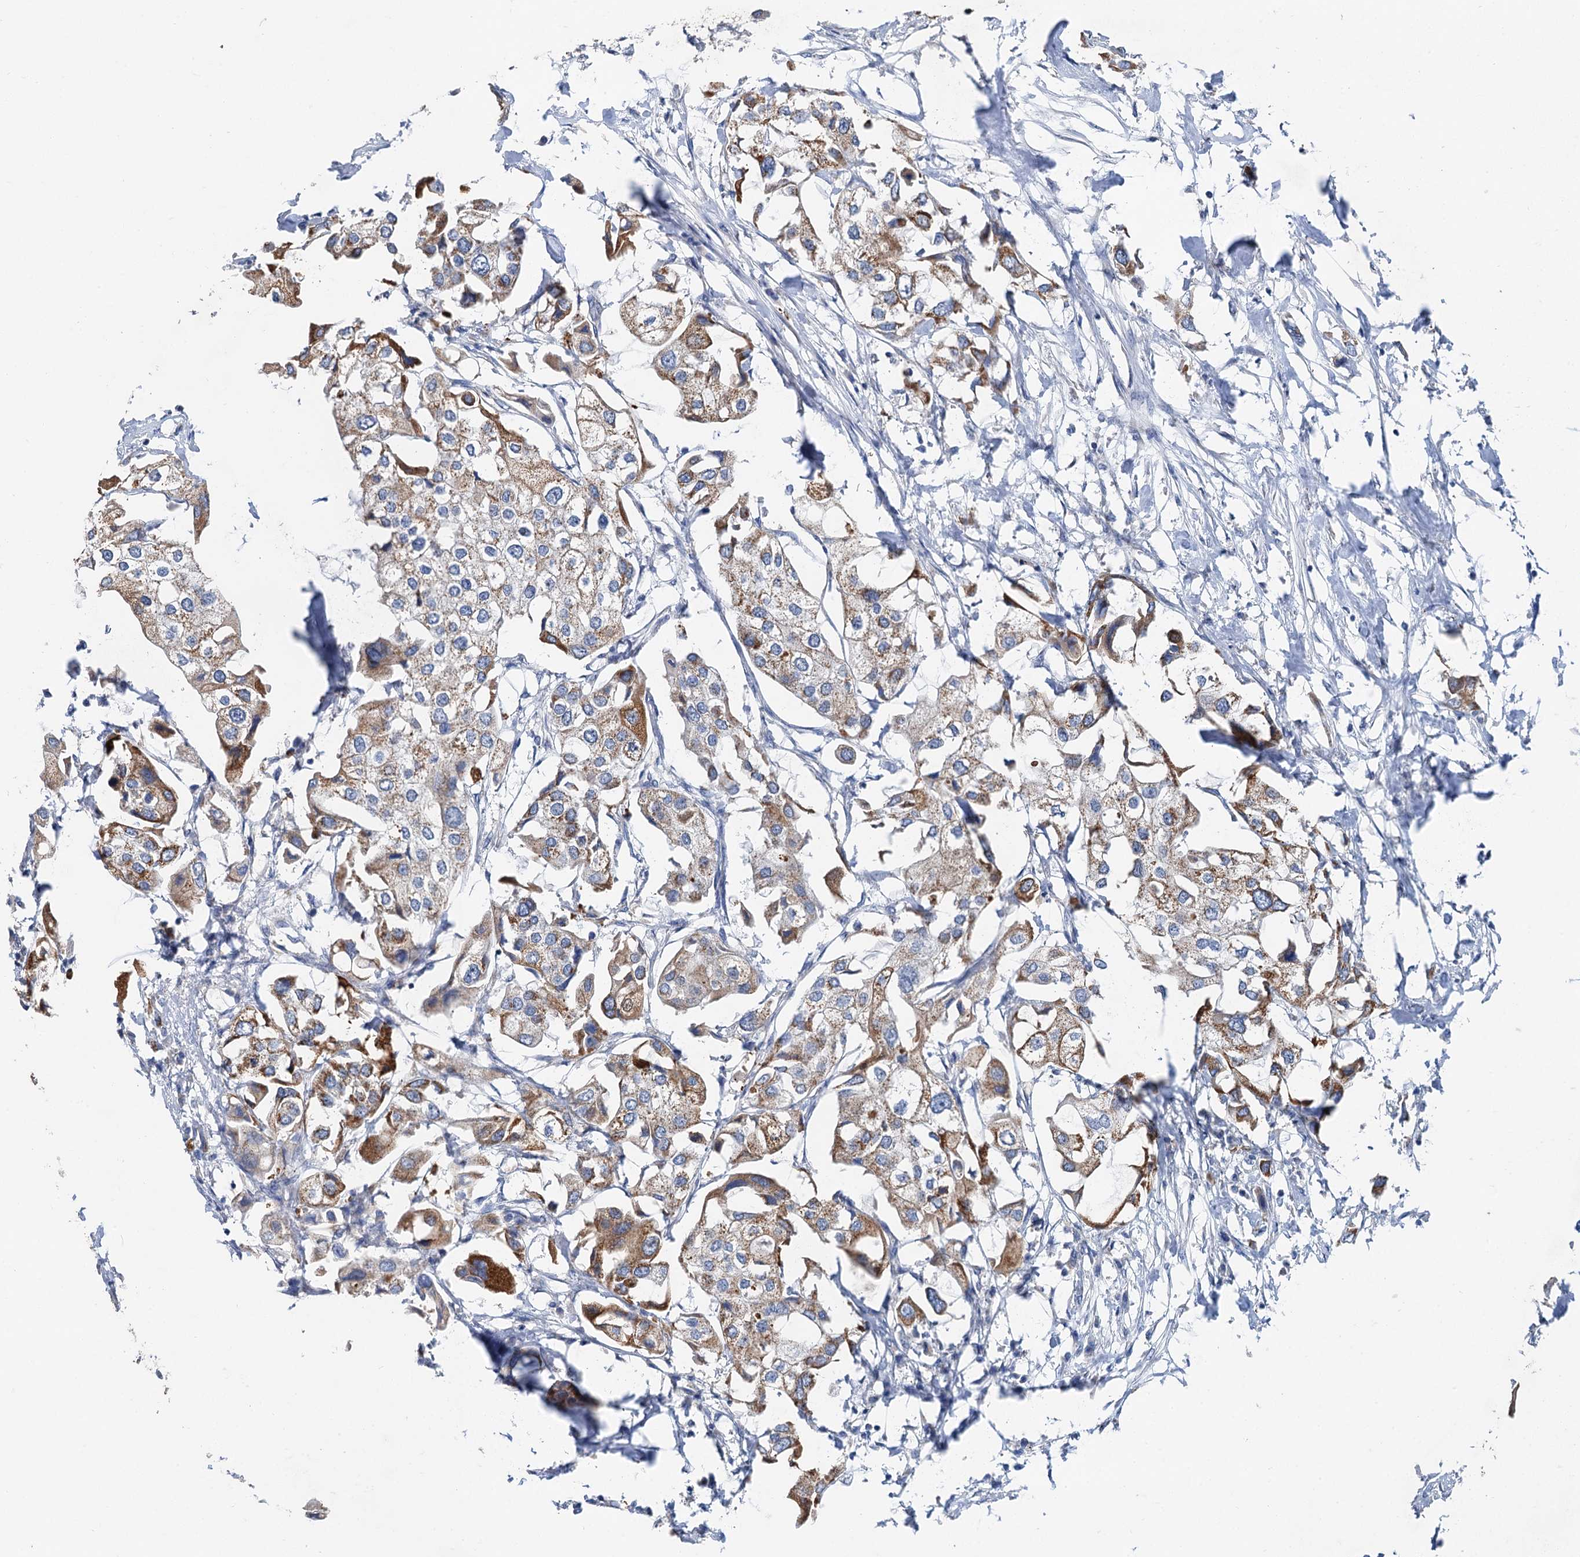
{"staining": {"intensity": "moderate", "quantity": "25%-75%", "location": "cytoplasmic/membranous"}, "tissue": "urothelial cancer", "cell_type": "Tumor cells", "image_type": "cancer", "snomed": [{"axis": "morphology", "description": "Urothelial carcinoma, High grade"}, {"axis": "topography", "description": "Urinary bladder"}], "caption": "Protein expression analysis of urothelial carcinoma (high-grade) shows moderate cytoplasmic/membranous positivity in about 25%-75% of tumor cells.", "gene": "ANKRD26", "patient": {"sex": "male", "age": 64}}